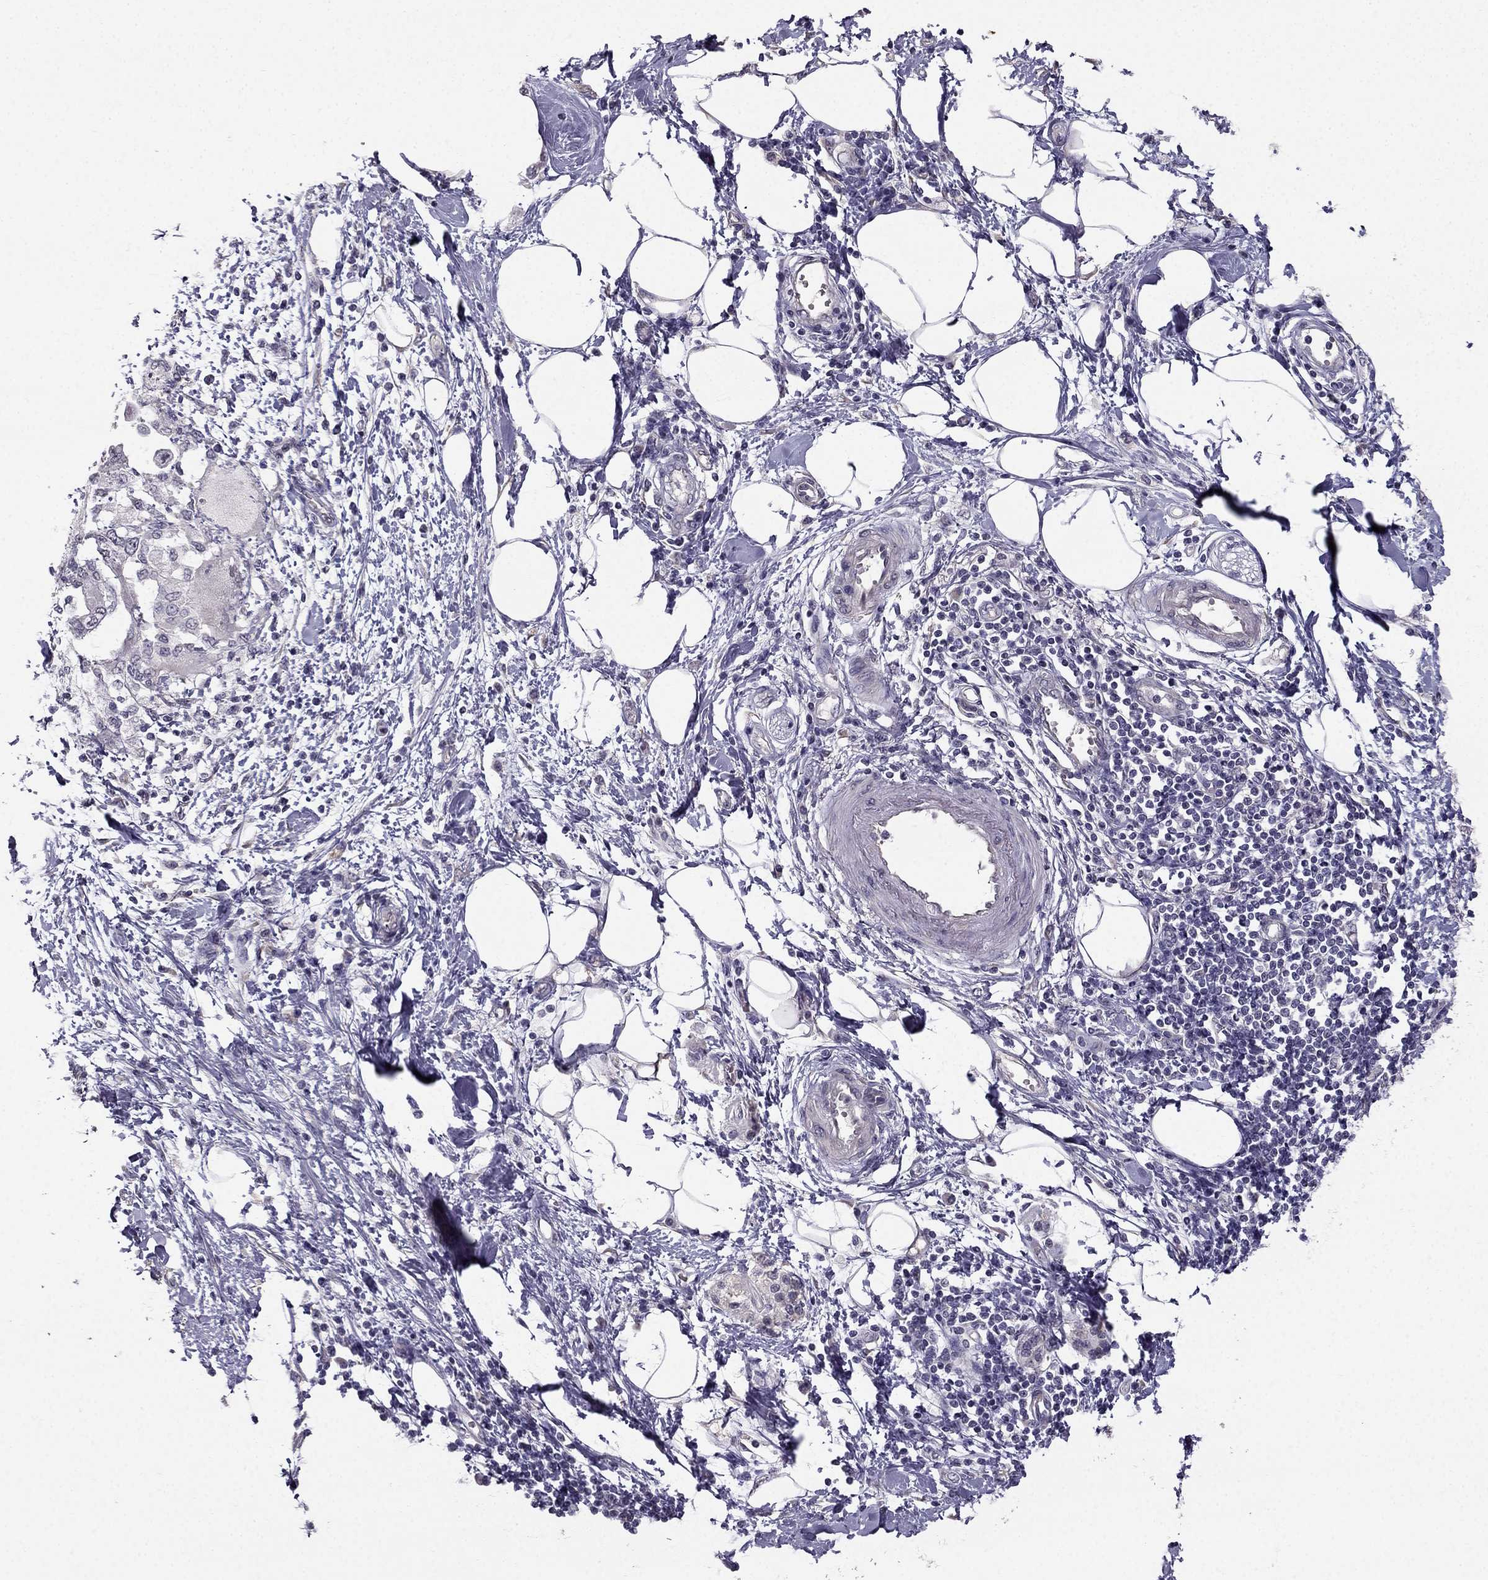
{"staining": {"intensity": "negative", "quantity": "none", "location": "none"}, "tissue": "pancreatic cancer", "cell_type": "Tumor cells", "image_type": "cancer", "snomed": [{"axis": "morphology", "description": "Normal tissue, NOS"}, {"axis": "morphology", "description": "Adenocarcinoma, NOS"}, {"axis": "topography", "description": "Pancreas"}, {"axis": "topography", "description": "Duodenum"}], "caption": "The micrograph shows no staining of tumor cells in pancreatic cancer (adenocarcinoma).", "gene": "TSPYL5", "patient": {"sex": "female", "age": 60}}